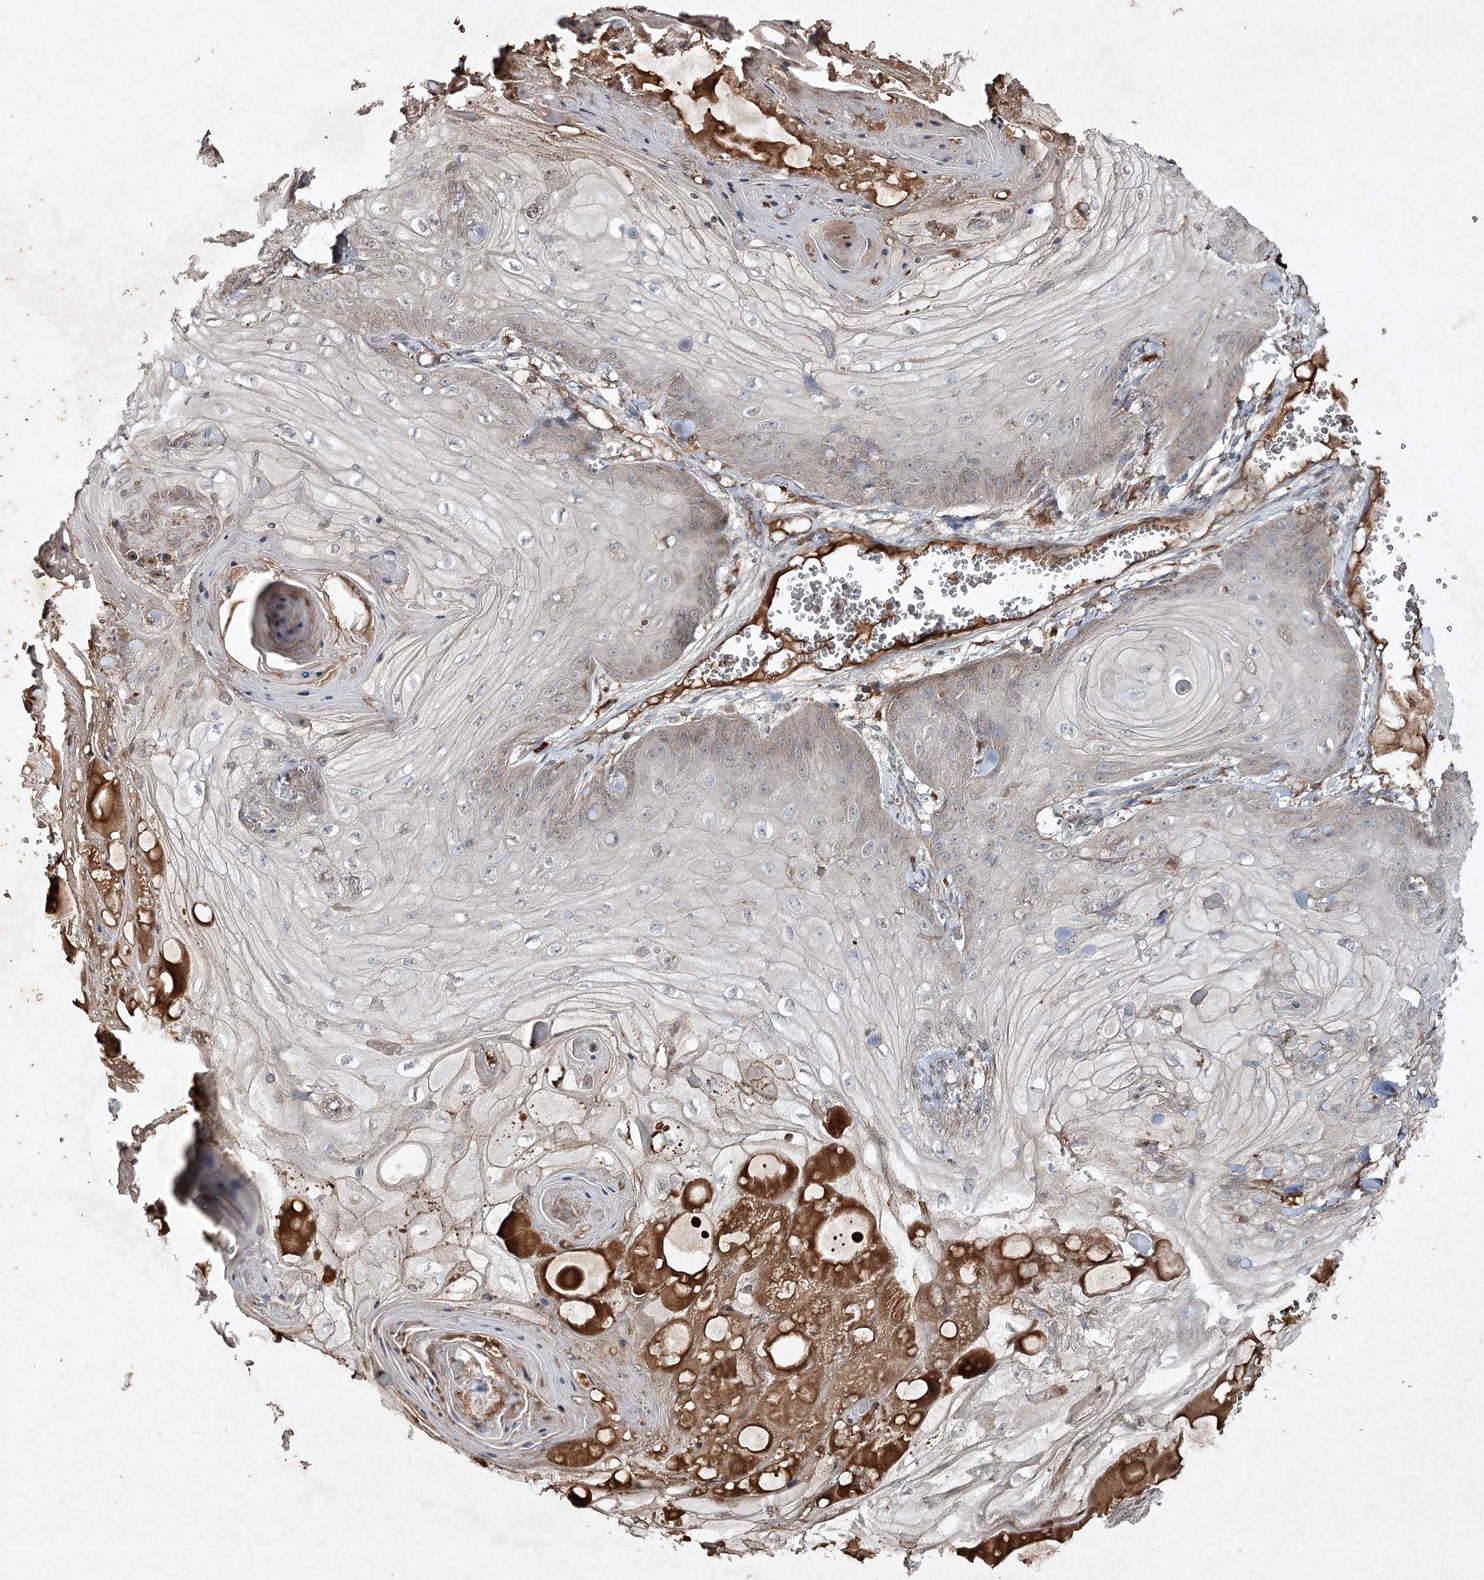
{"staining": {"intensity": "negative", "quantity": "none", "location": "none"}, "tissue": "skin cancer", "cell_type": "Tumor cells", "image_type": "cancer", "snomed": [{"axis": "morphology", "description": "Squamous cell carcinoma, NOS"}, {"axis": "topography", "description": "Skin"}], "caption": "An image of skin cancer (squamous cell carcinoma) stained for a protein shows no brown staining in tumor cells.", "gene": "CYP2B6", "patient": {"sex": "male", "age": 74}}